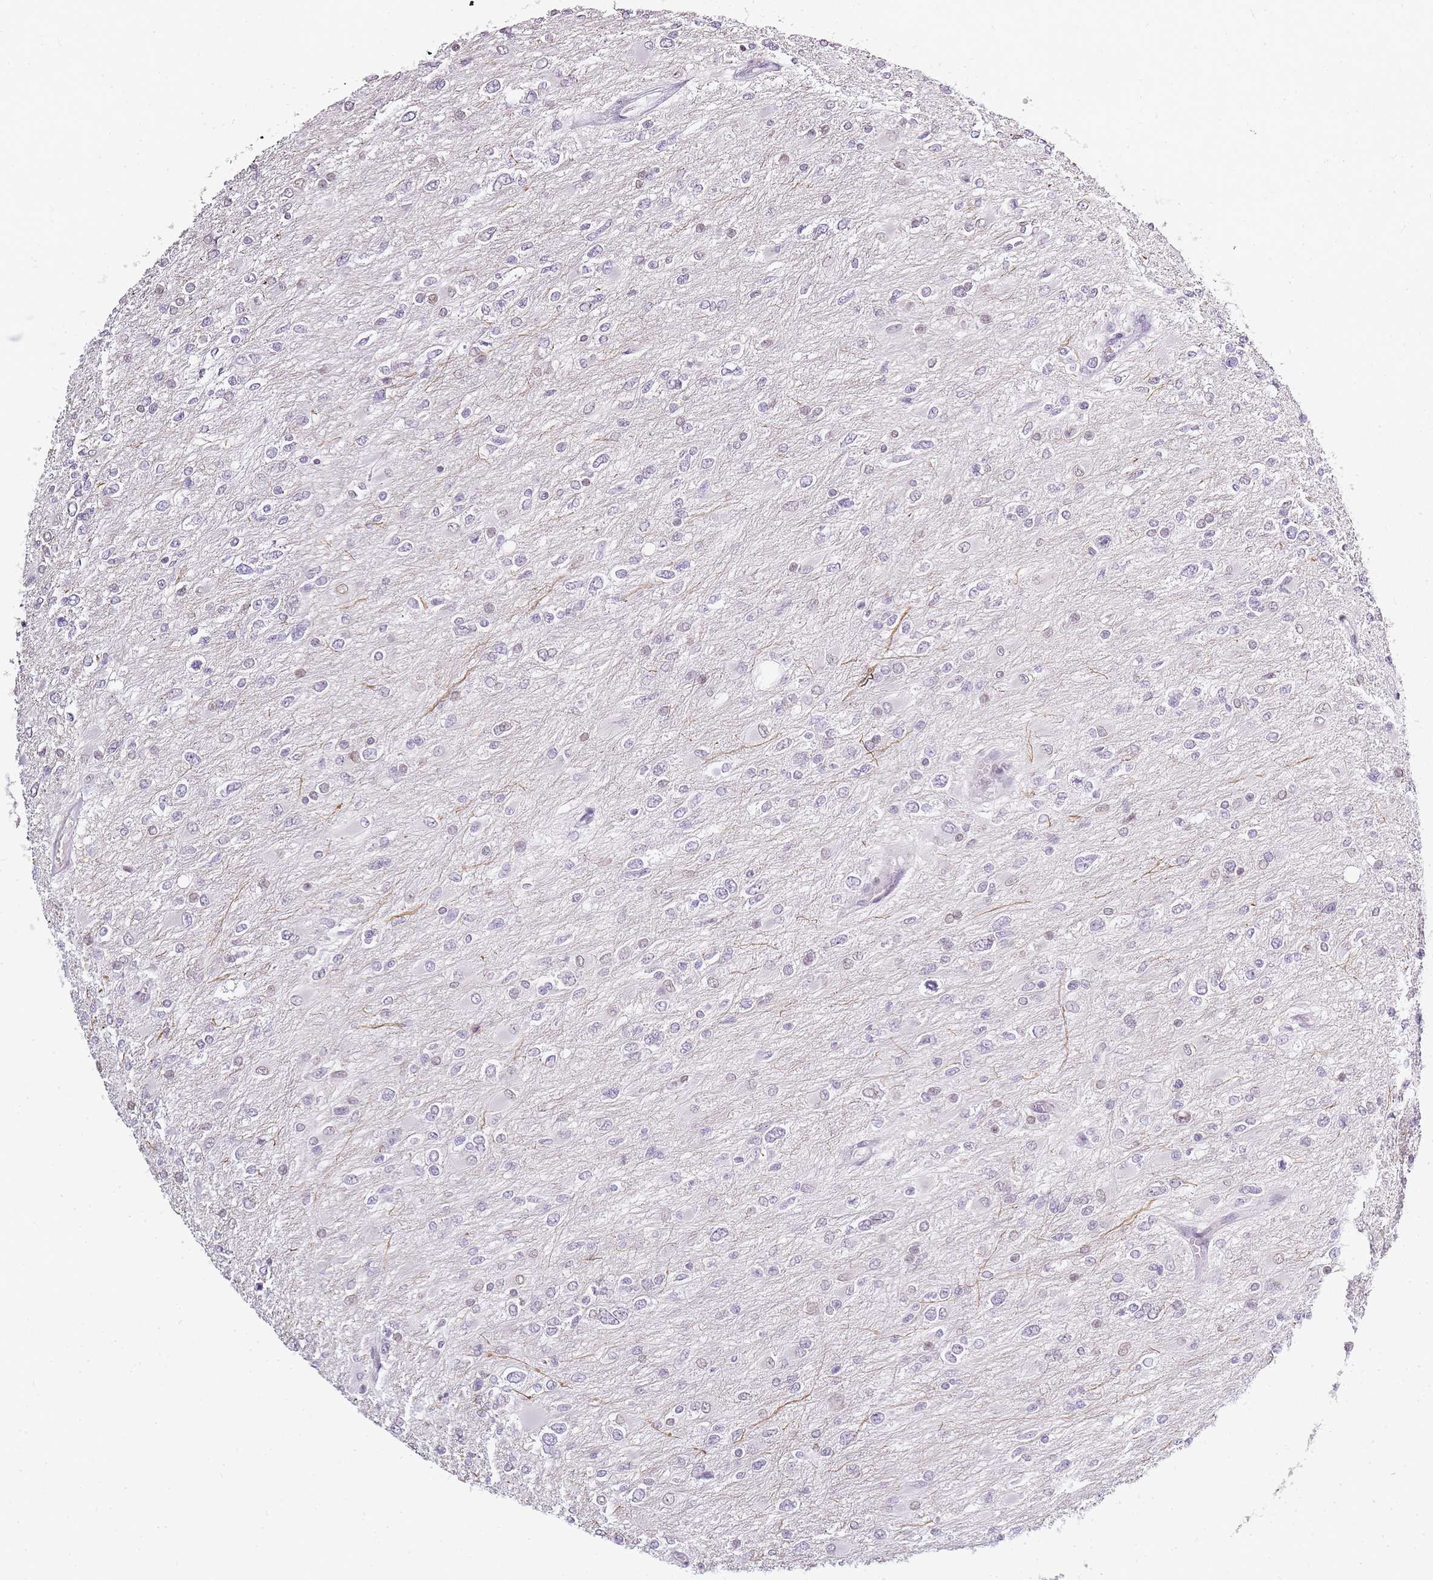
{"staining": {"intensity": "negative", "quantity": "none", "location": "none"}, "tissue": "glioma", "cell_type": "Tumor cells", "image_type": "cancer", "snomed": [{"axis": "morphology", "description": "Glioma, malignant, High grade"}, {"axis": "topography", "description": "Cerebral cortex"}], "caption": "Immunohistochemical staining of malignant glioma (high-grade) exhibits no significant positivity in tumor cells.", "gene": "JAKMIP1", "patient": {"sex": "female", "age": 36}}